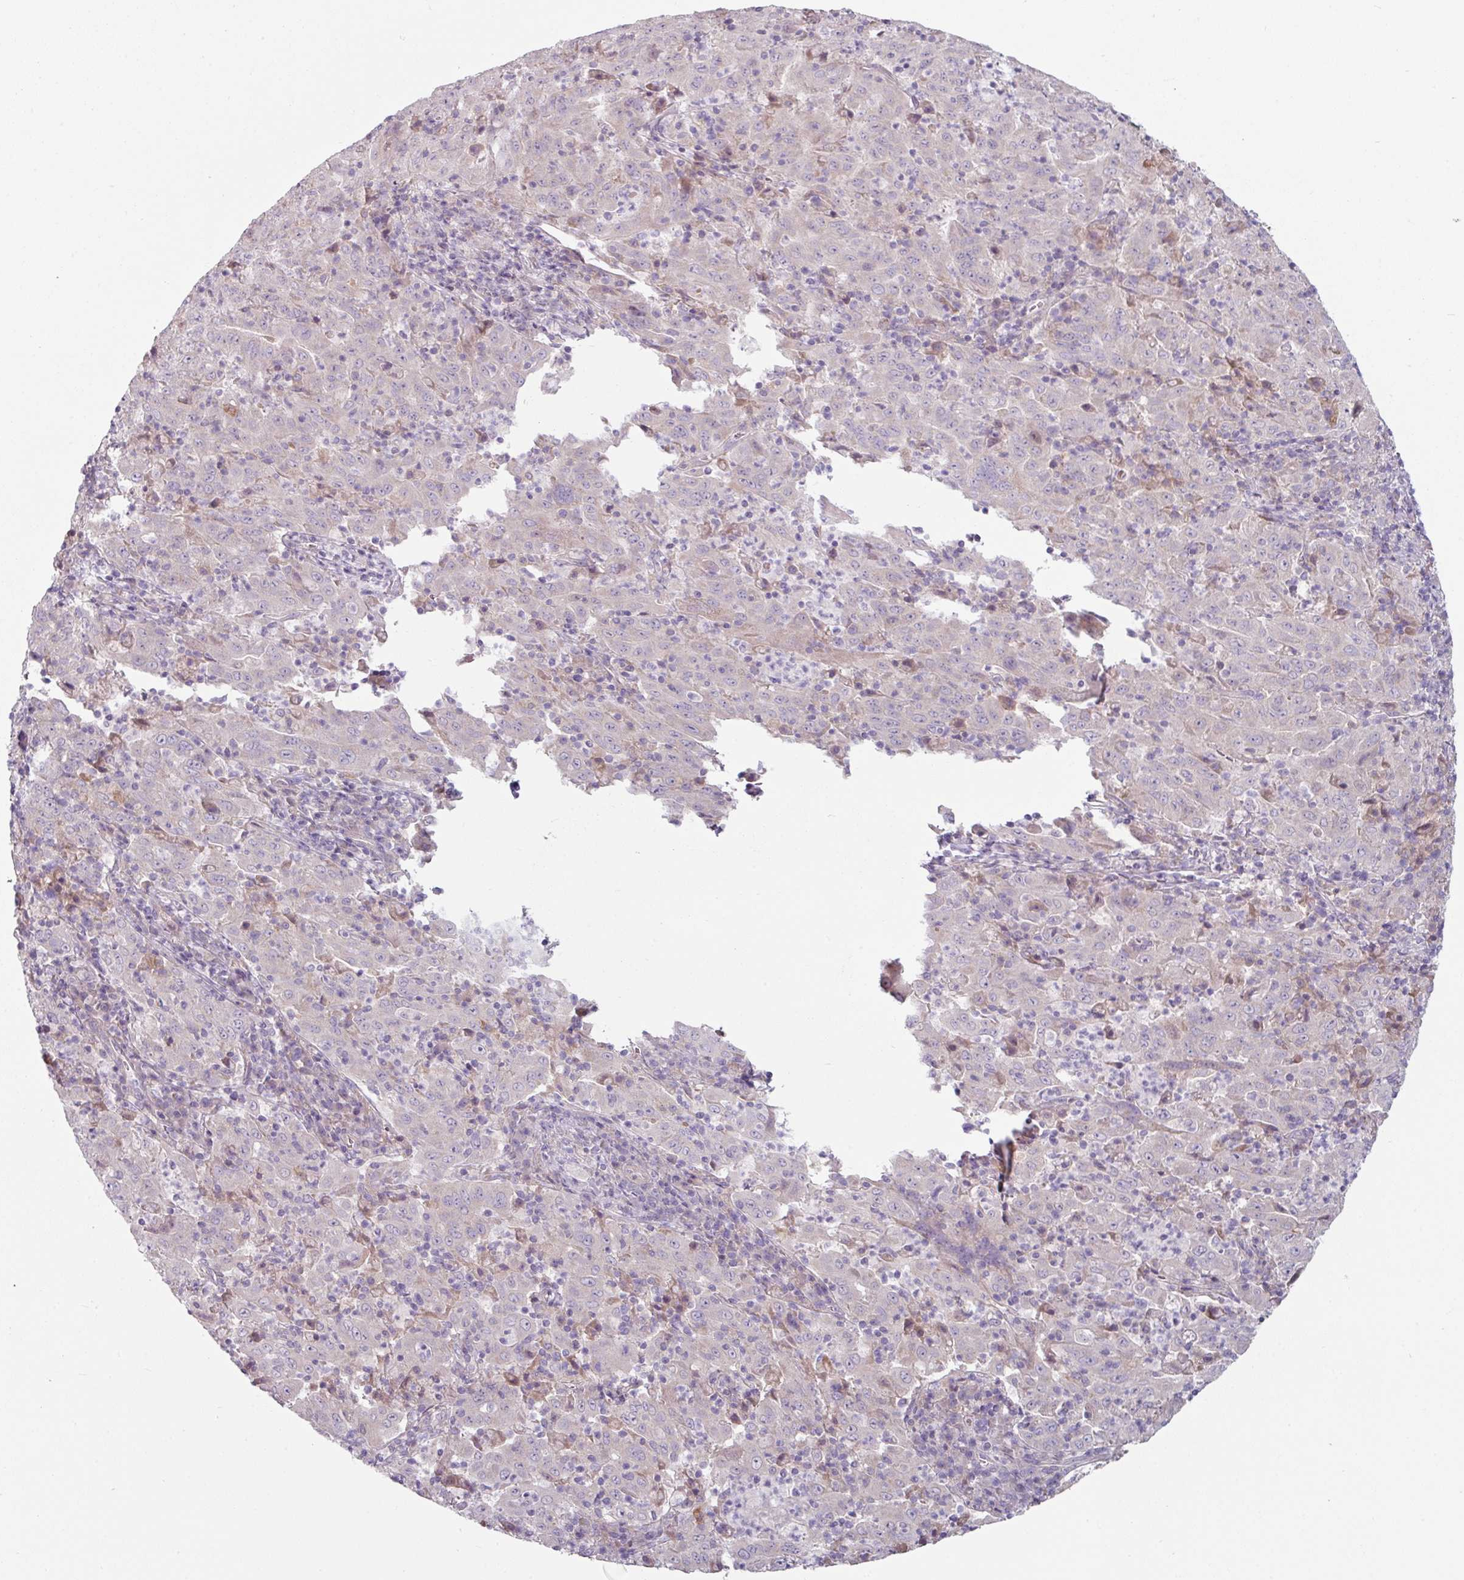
{"staining": {"intensity": "negative", "quantity": "none", "location": "none"}, "tissue": "pancreatic cancer", "cell_type": "Tumor cells", "image_type": "cancer", "snomed": [{"axis": "morphology", "description": "Adenocarcinoma, NOS"}, {"axis": "topography", "description": "Pancreas"}], "caption": "Adenocarcinoma (pancreatic) was stained to show a protein in brown. There is no significant staining in tumor cells.", "gene": "MTMR14", "patient": {"sex": "male", "age": 63}}